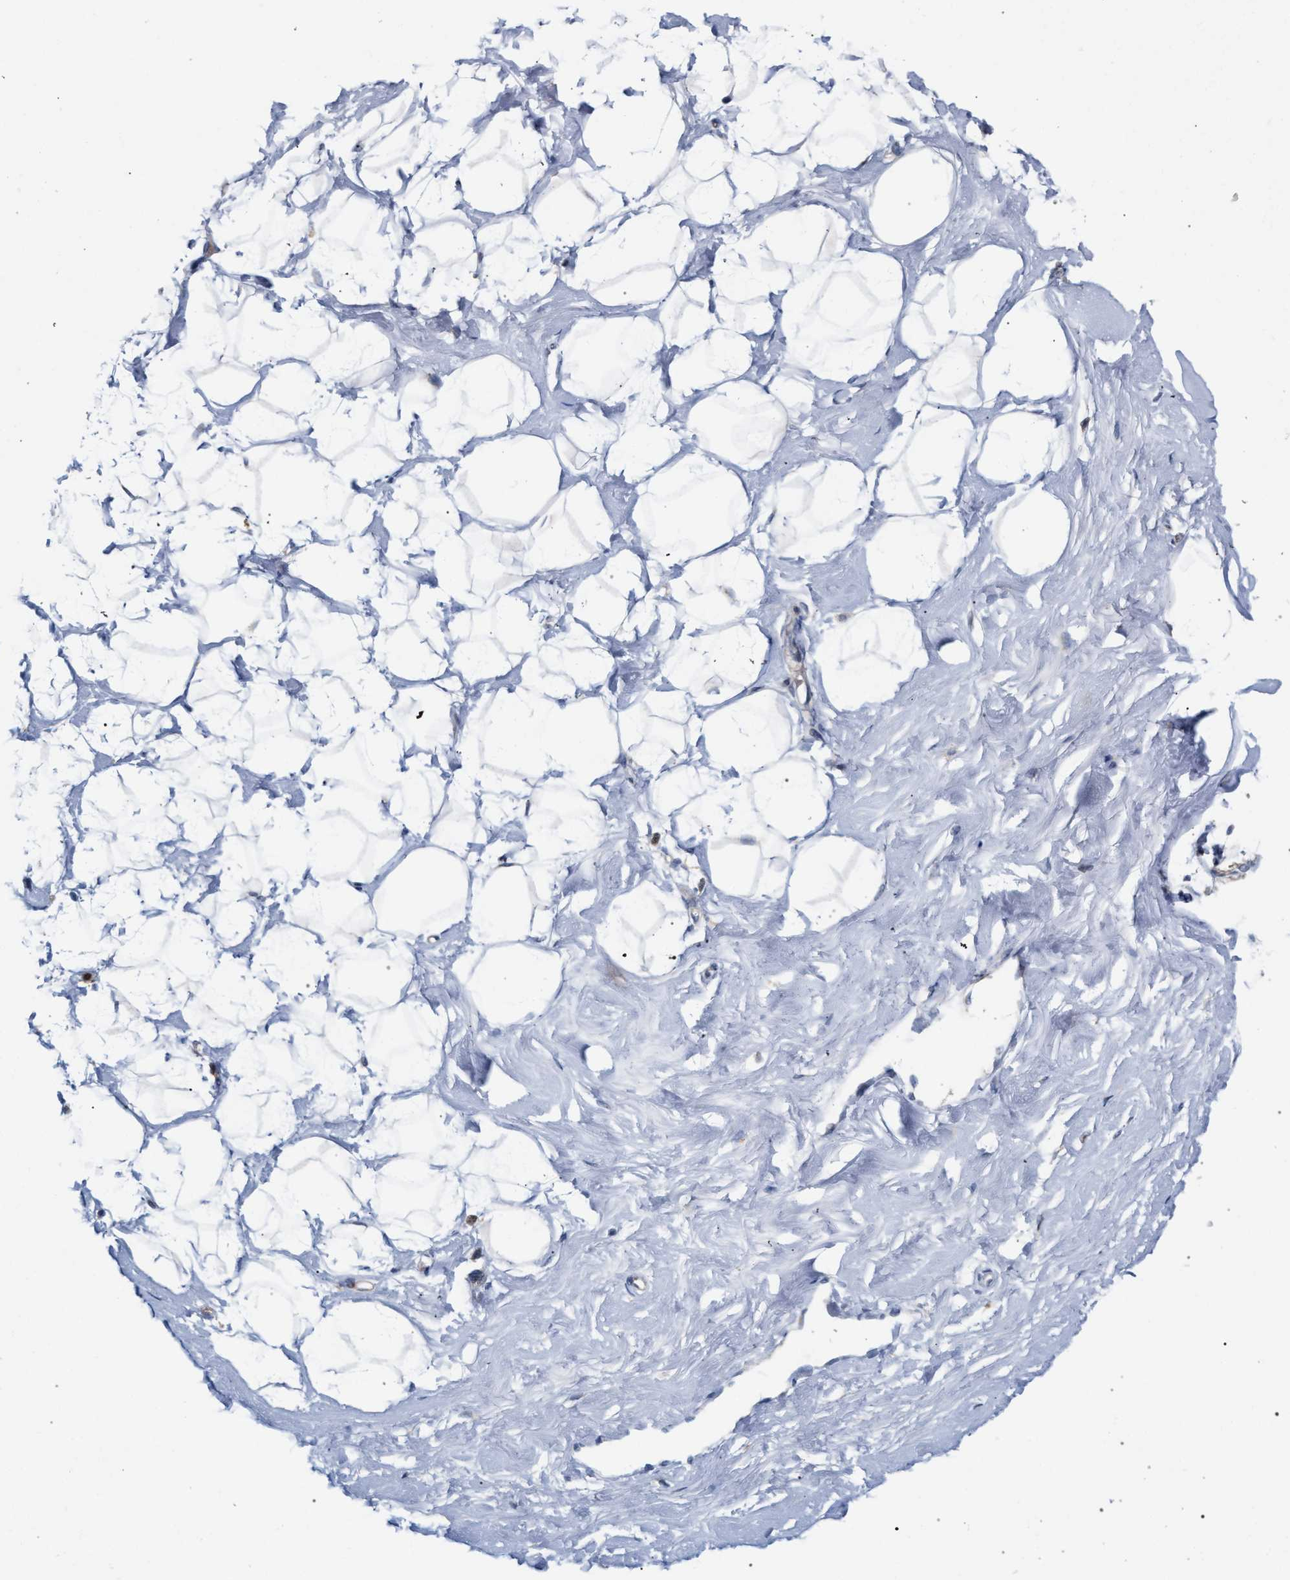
{"staining": {"intensity": "negative", "quantity": "none", "location": "none"}, "tissue": "breast", "cell_type": "Adipocytes", "image_type": "normal", "snomed": [{"axis": "morphology", "description": "Normal tissue, NOS"}, {"axis": "topography", "description": "Breast"}], "caption": "This is an immunohistochemistry photomicrograph of normal human breast. There is no positivity in adipocytes.", "gene": "RNF135", "patient": {"sex": "female", "age": 23}}